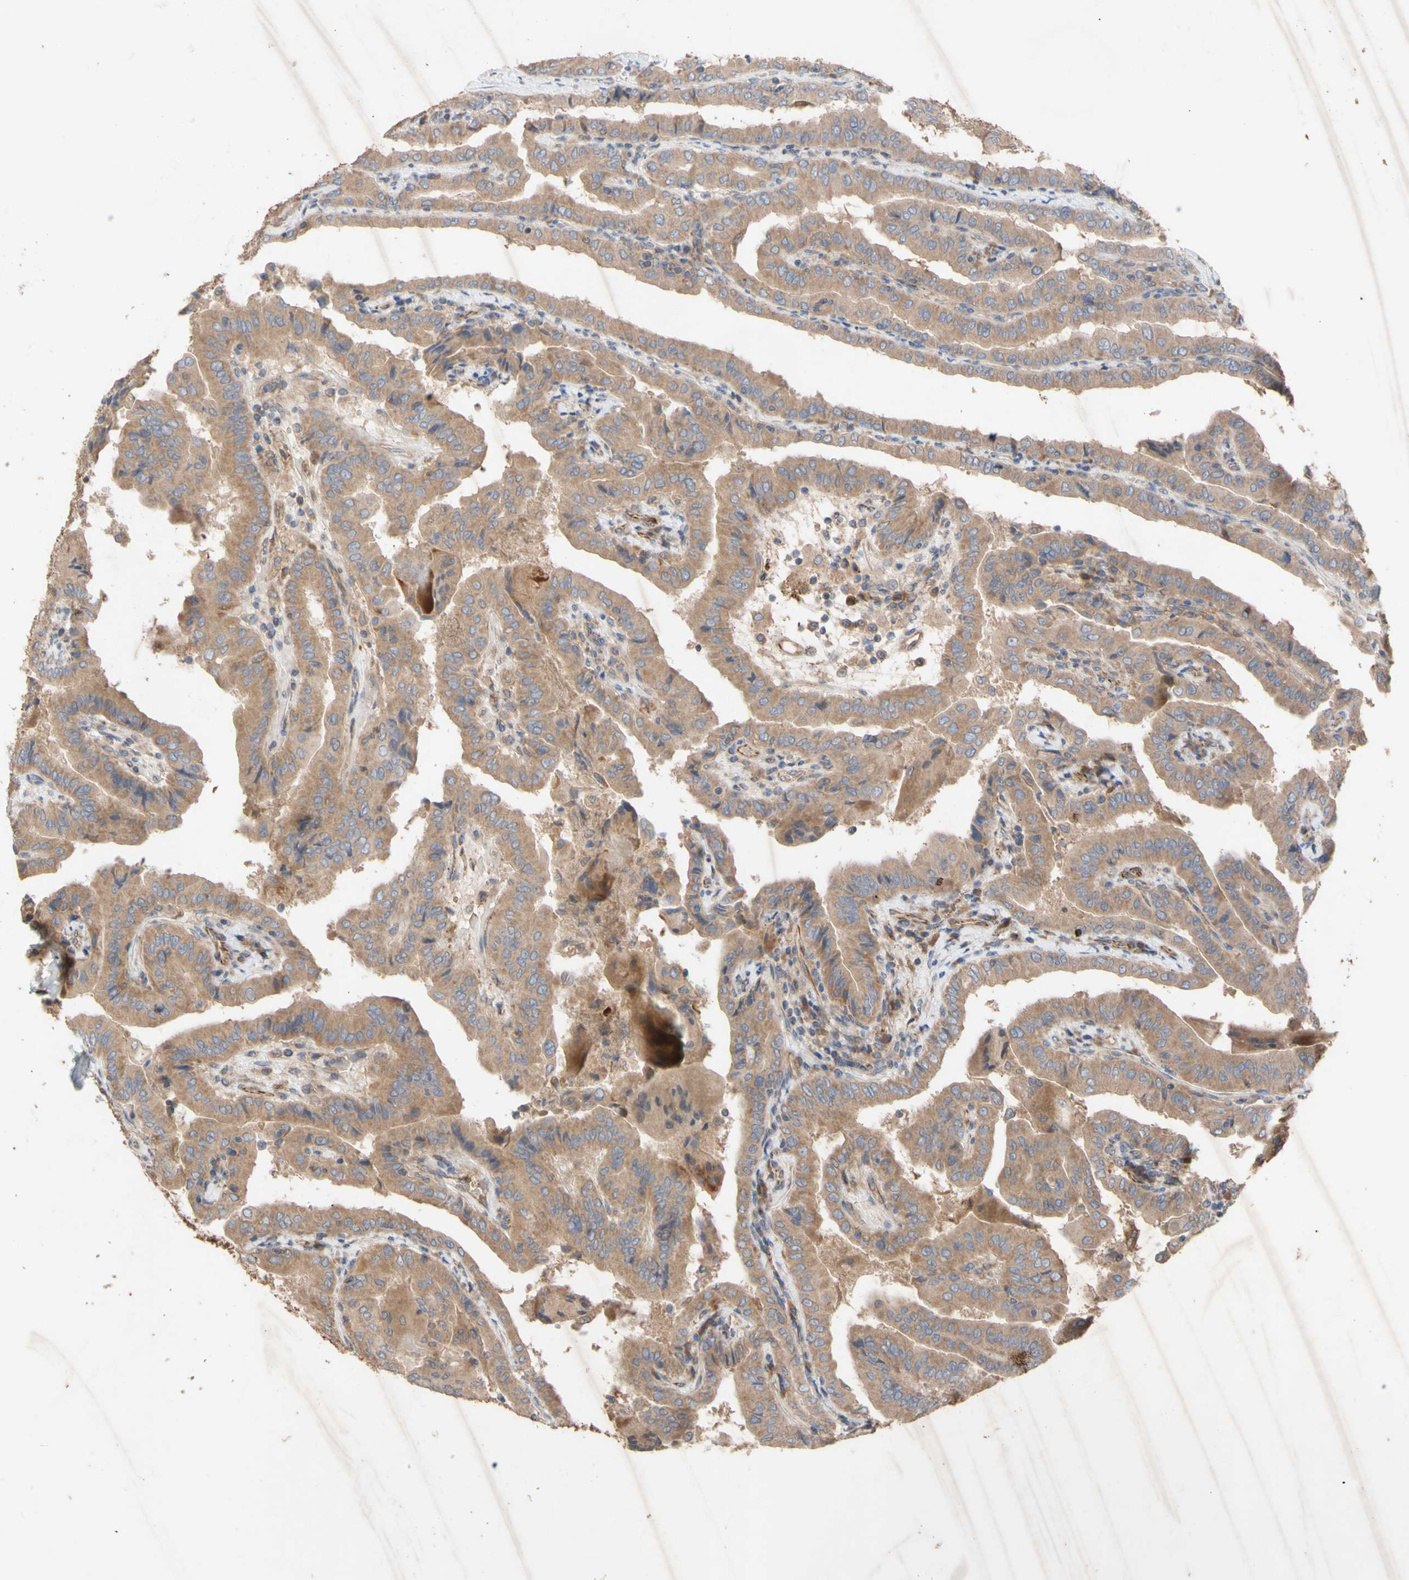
{"staining": {"intensity": "moderate", "quantity": ">75%", "location": "cytoplasmic/membranous"}, "tissue": "thyroid cancer", "cell_type": "Tumor cells", "image_type": "cancer", "snomed": [{"axis": "morphology", "description": "Papillary adenocarcinoma, NOS"}, {"axis": "topography", "description": "Thyroid gland"}], "caption": "Immunohistochemical staining of human papillary adenocarcinoma (thyroid) shows medium levels of moderate cytoplasmic/membranous expression in approximately >75% of tumor cells.", "gene": "EIF2S3", "patient": {"sex": "male", "age": 33}}